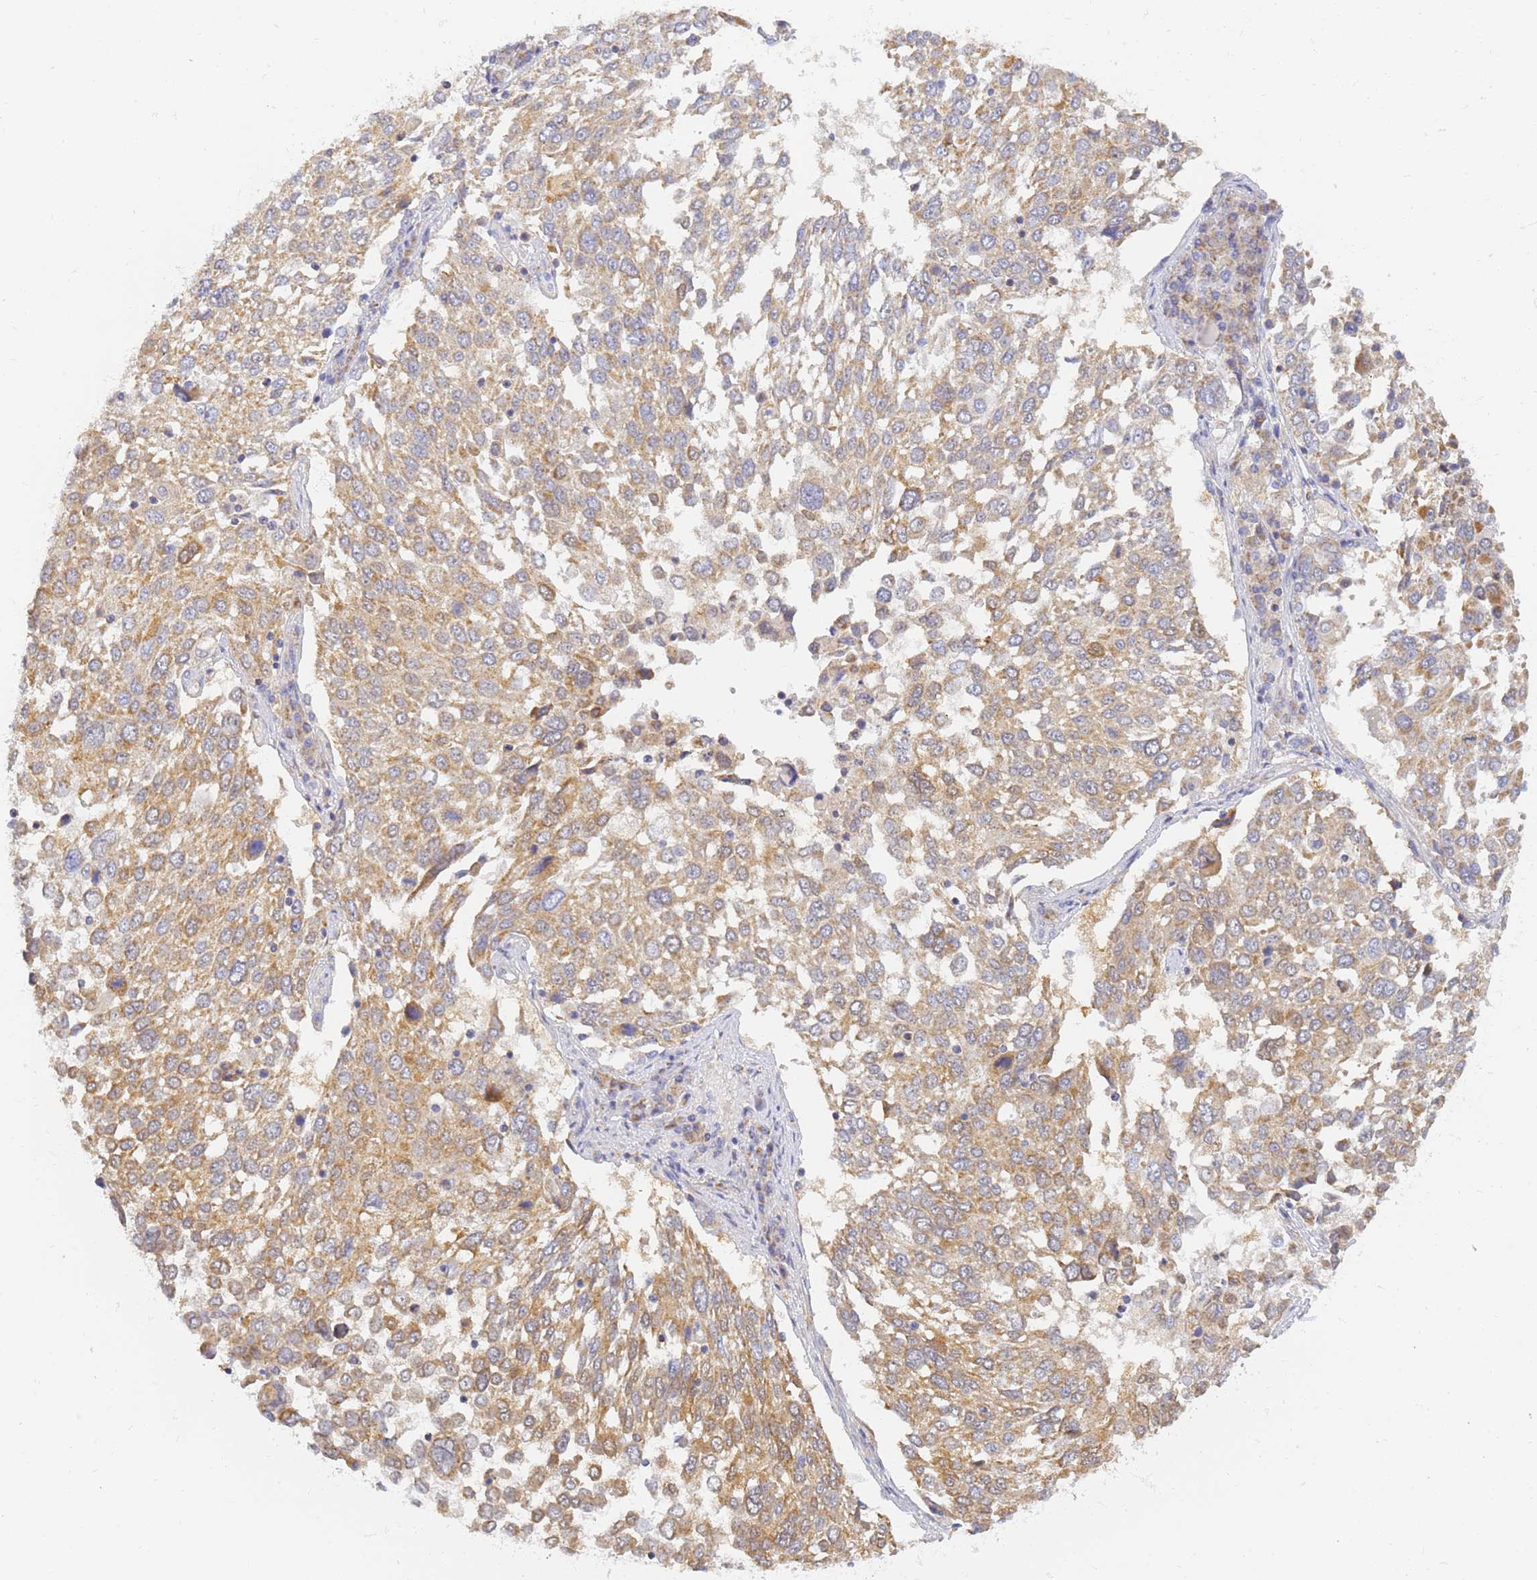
{"staining": {"intensity": "moderate", "quantity": ">75%", "location": "cytoplasmic/membranous"}, "tissue": "lung cancer", "cell_type": "Tumor cells", "image_type": "cancer", "snomed": [{"axis": "morphology", "description": "Squamous cell carcinoma, NOS"}, {"axis": "topography", "description": "Lung"}], "caption": "This is a photomicrograph of immunohistochemistry staining of lung cancer, which shows moderate positivity in the cytoplasmic/membranous of tumor cells.", "gene": "UTP23", "patient": {"sex": "male", "age": 65}}